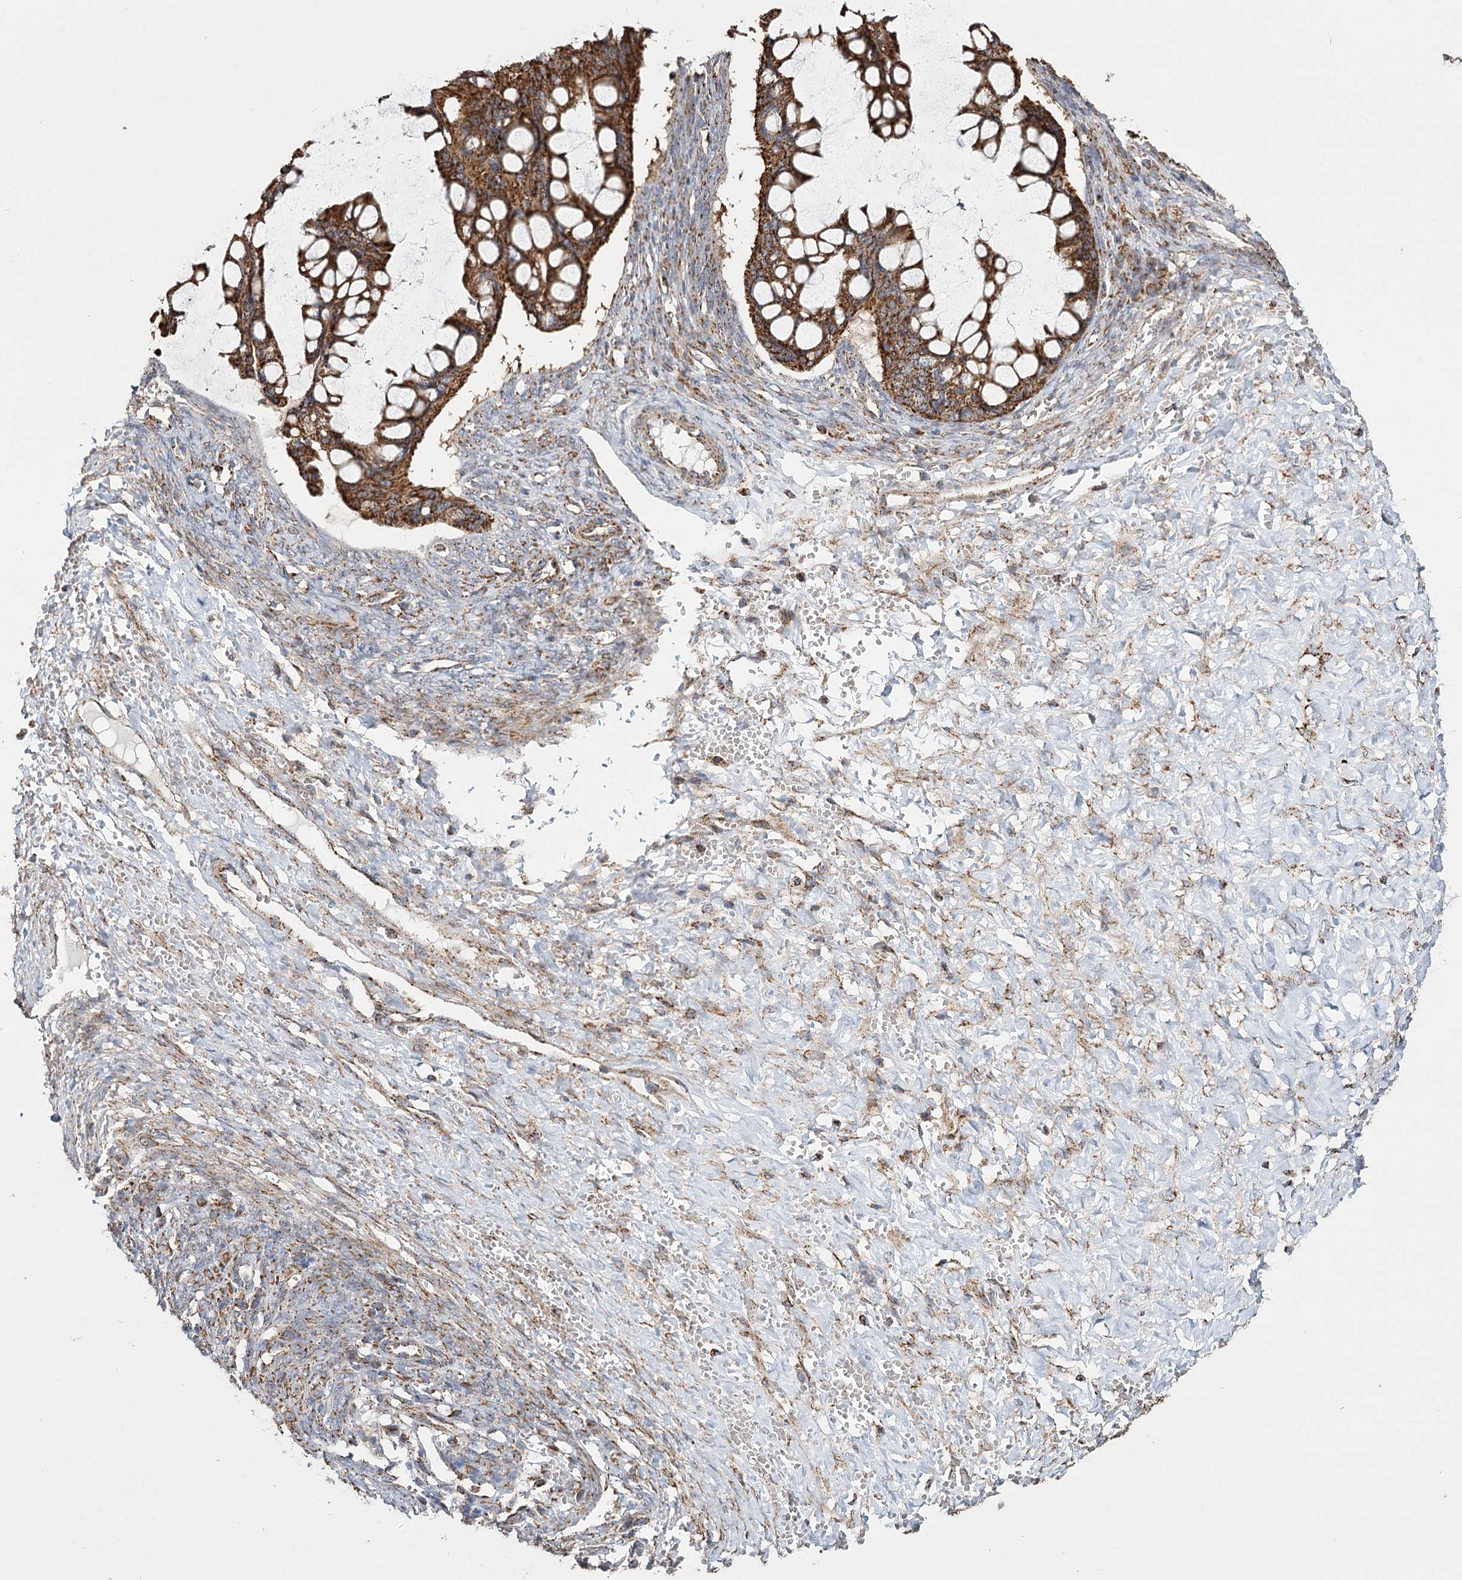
{"staining": {"intensity": "strong", "quantity": ">75%", "location": "cytoplasmic/membranous"}, "tissue": "ovarian cancer", "cell_type": "Tumor cells", "image_type": "cancer", "snomed": [{"axis": "morphology", "description": "Cystadenocarcinoma, mucinous, NOS"}, {"axis": "topography", "description": "Ovary"}], "caption": "This image displays IHC staining of ovarian cancer, with high strong cytoplasmic/membranous staining in approximately >75% of tumor cells.", "gene": "RANBP3L", "patient": {"sex": "female", "age": 73}}